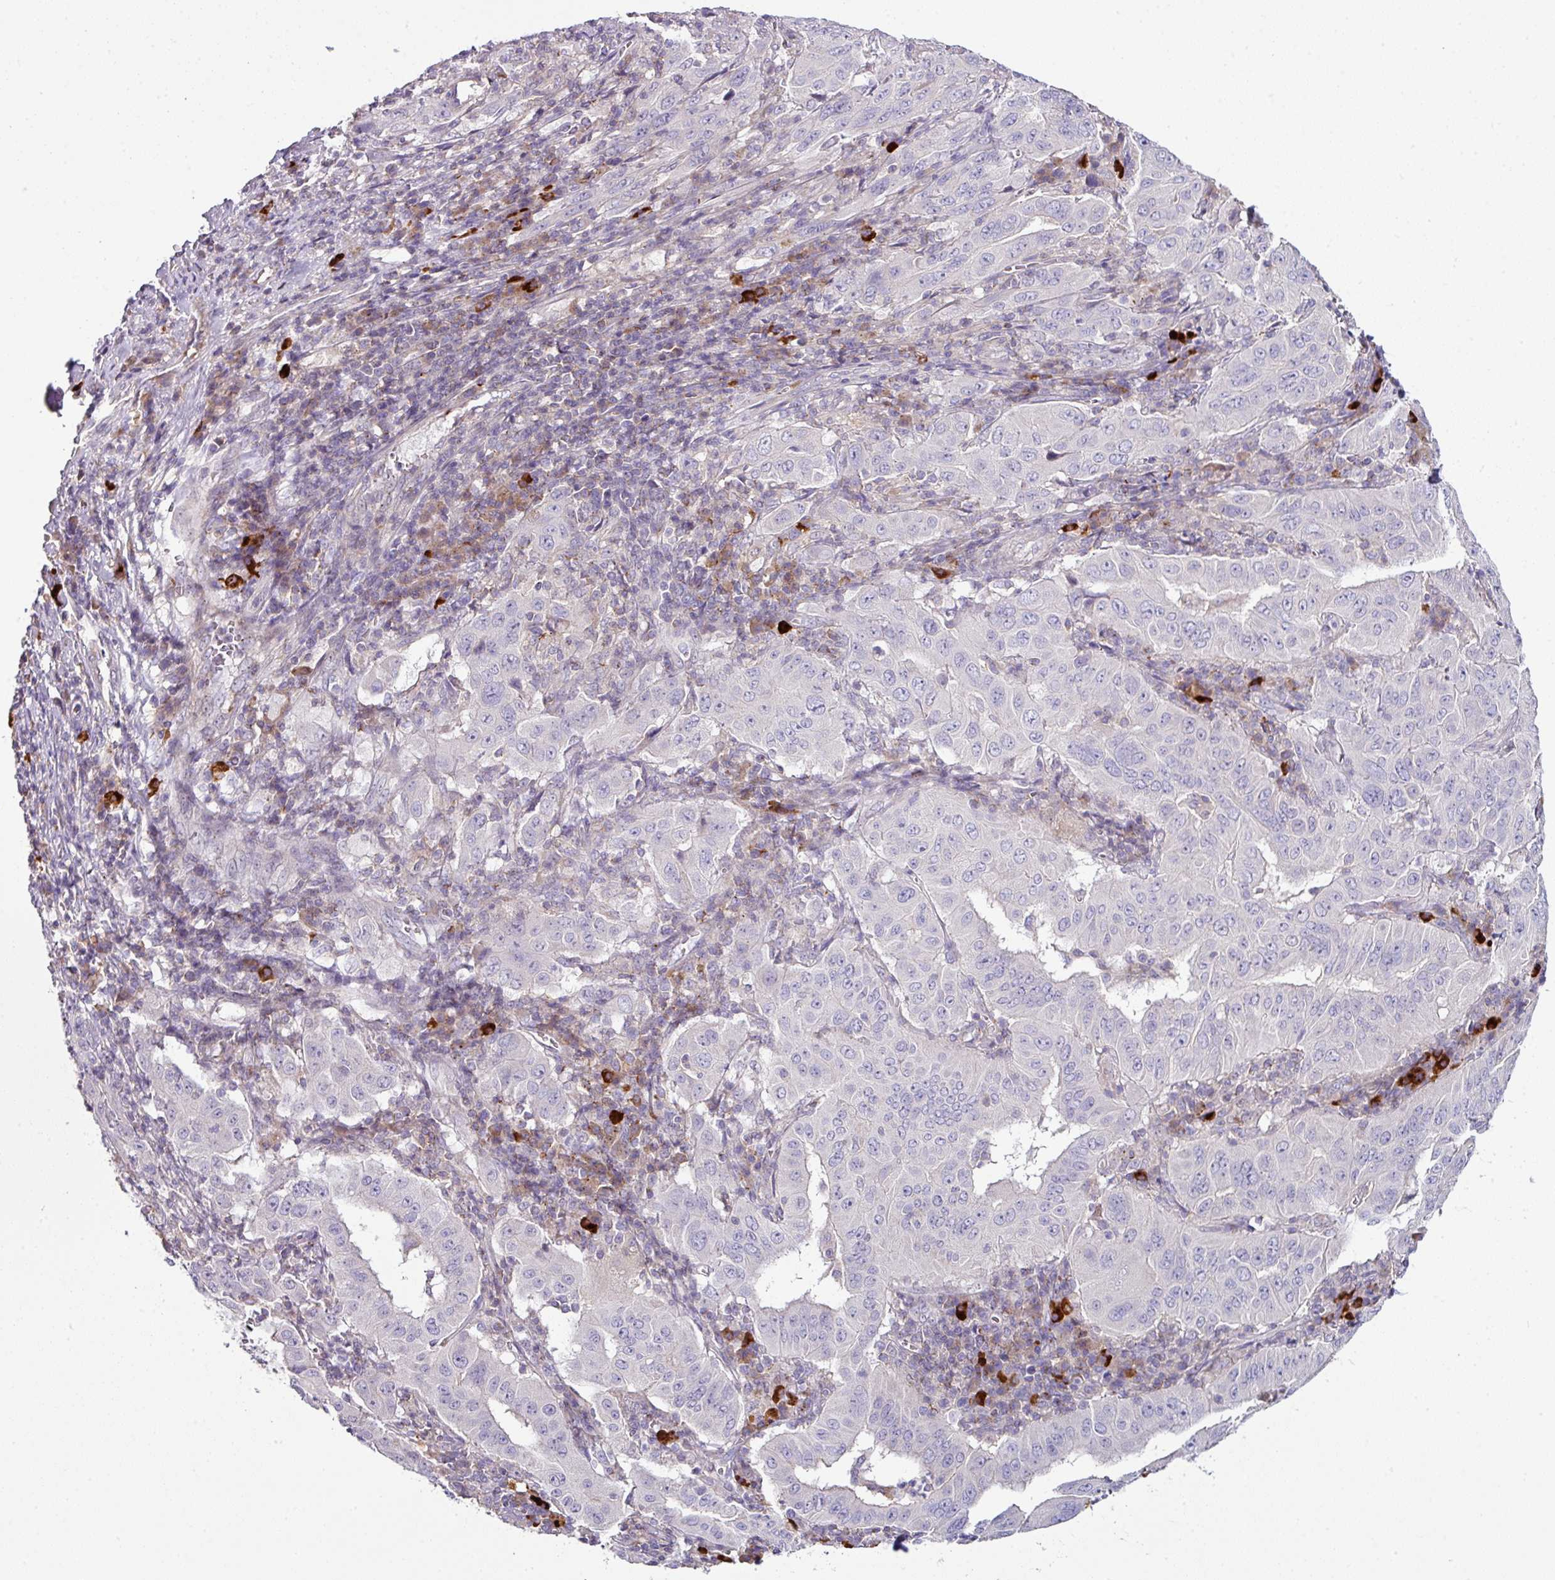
{"staining": {"intensity": "negative", "quantity": "none", "location": "none"}, "tissue": "pancreatic cancer", "cell_type": "Tumor cells", "image_type": "cancer", "snomed": [{"axis": "morphology", "description": "Adenocarcinoma, NOS"}, {"axis": "topography", "description": "Pancreas"}], "caption": "Immunohistochemical staining of human pancreatic cancer (adenocarcinoma) displays no significant positivity in tumor cells.", "gene": "SLAMF6", "patient": {"sex": "male", "age": 63}}